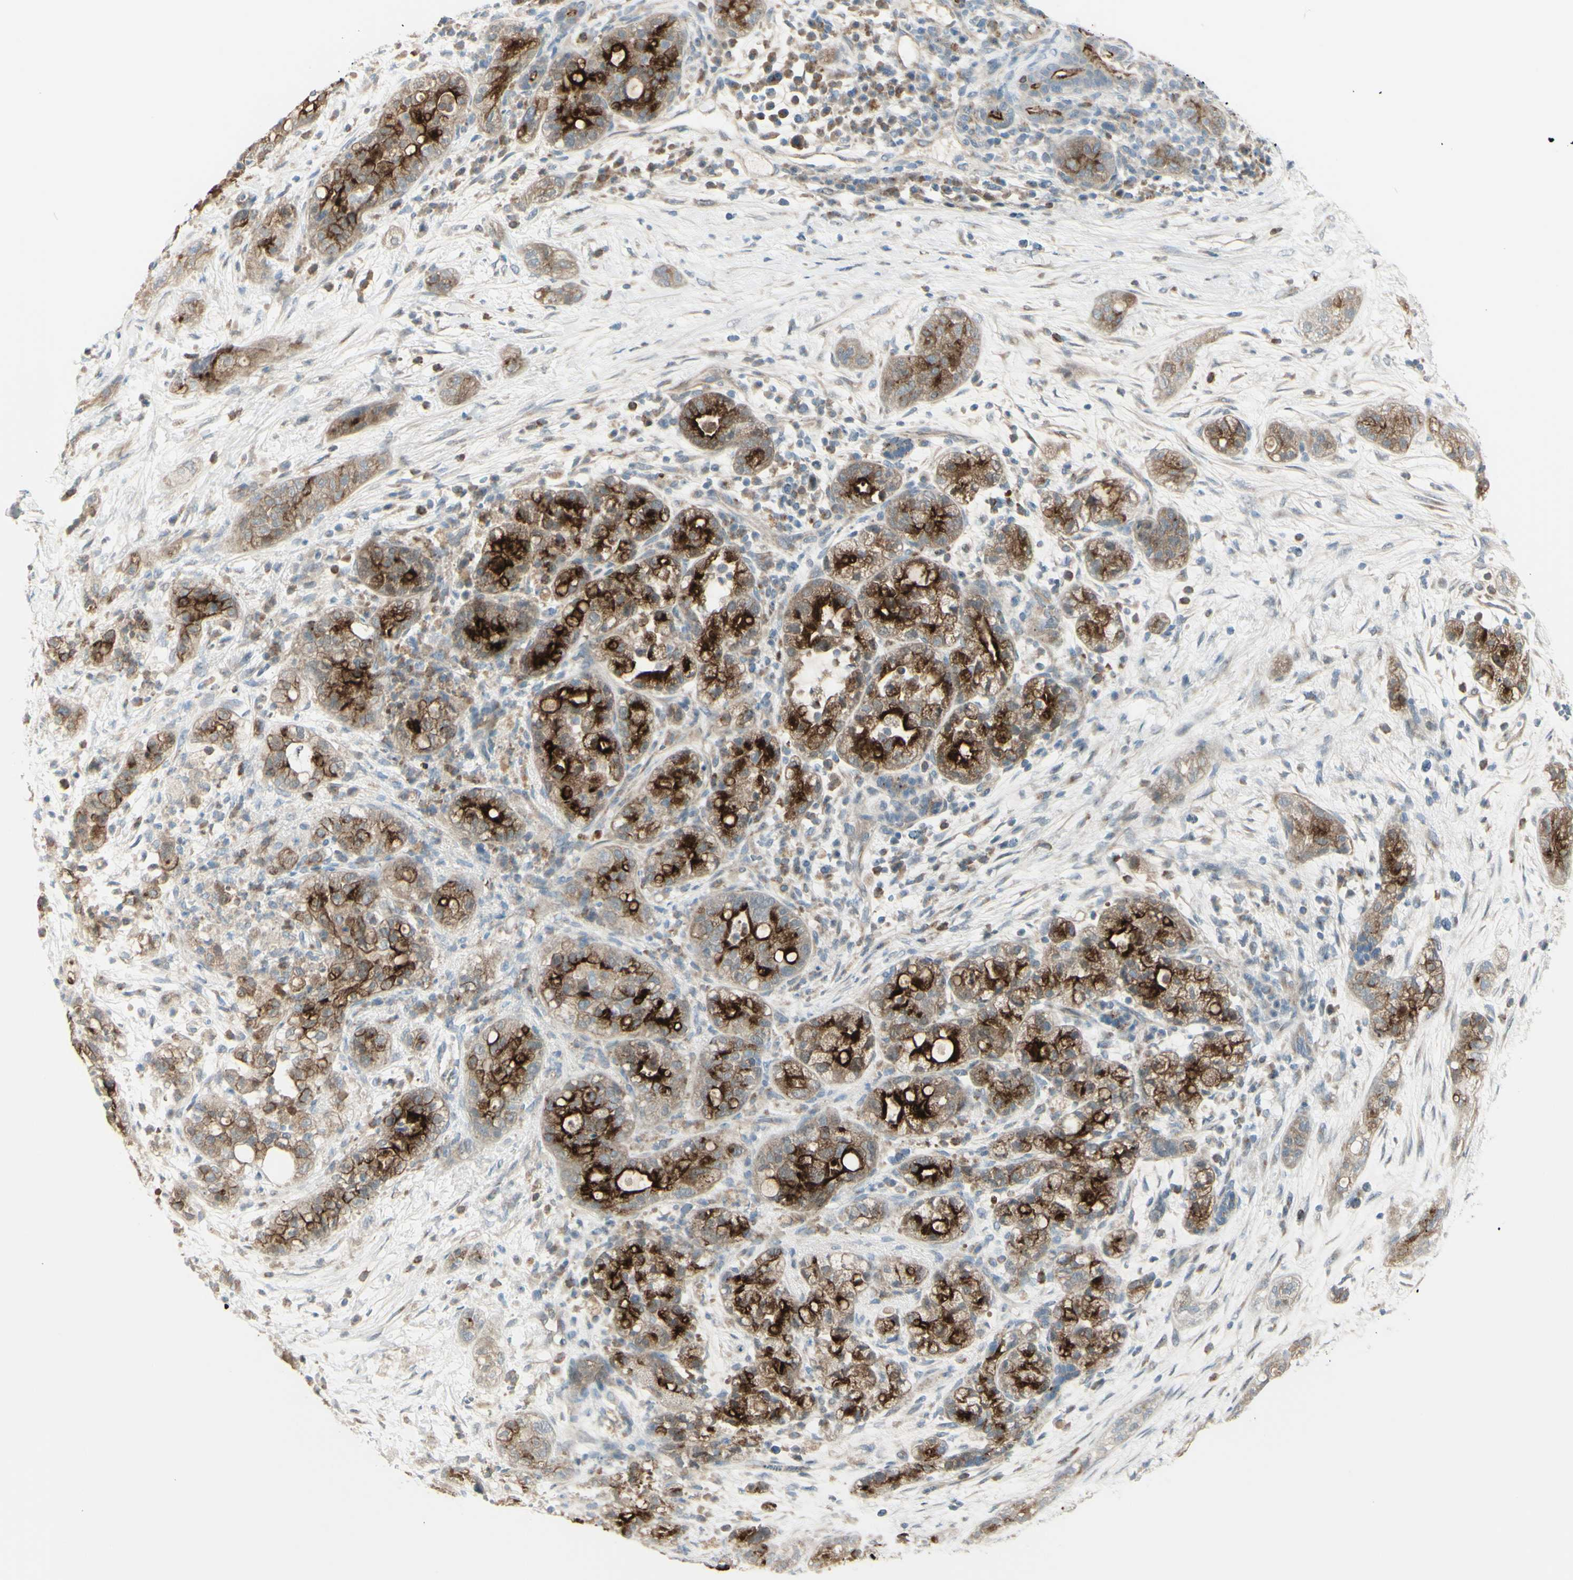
{"staining": {"intensity": "moderate", "quantity": ">75%", "location": "cytoplasmic/membranous"}, "tissue": "pancreatic cancer", "cell_type": "Tumor cells", "image_type": "cancer", "snomed": [{"axis": "morphology", "description": "Adenocarcinoma, NOS"}, {"axis": "topography", "description": "Pancreas"}], "caption": "Human pancreatic cancer stained with a brown dye shows moderate cytoplasmic/membranous positive expression in about >75% of tumor cells.", "gene": "LMTK2", "patient": {"sex": "female", "age": 78}}